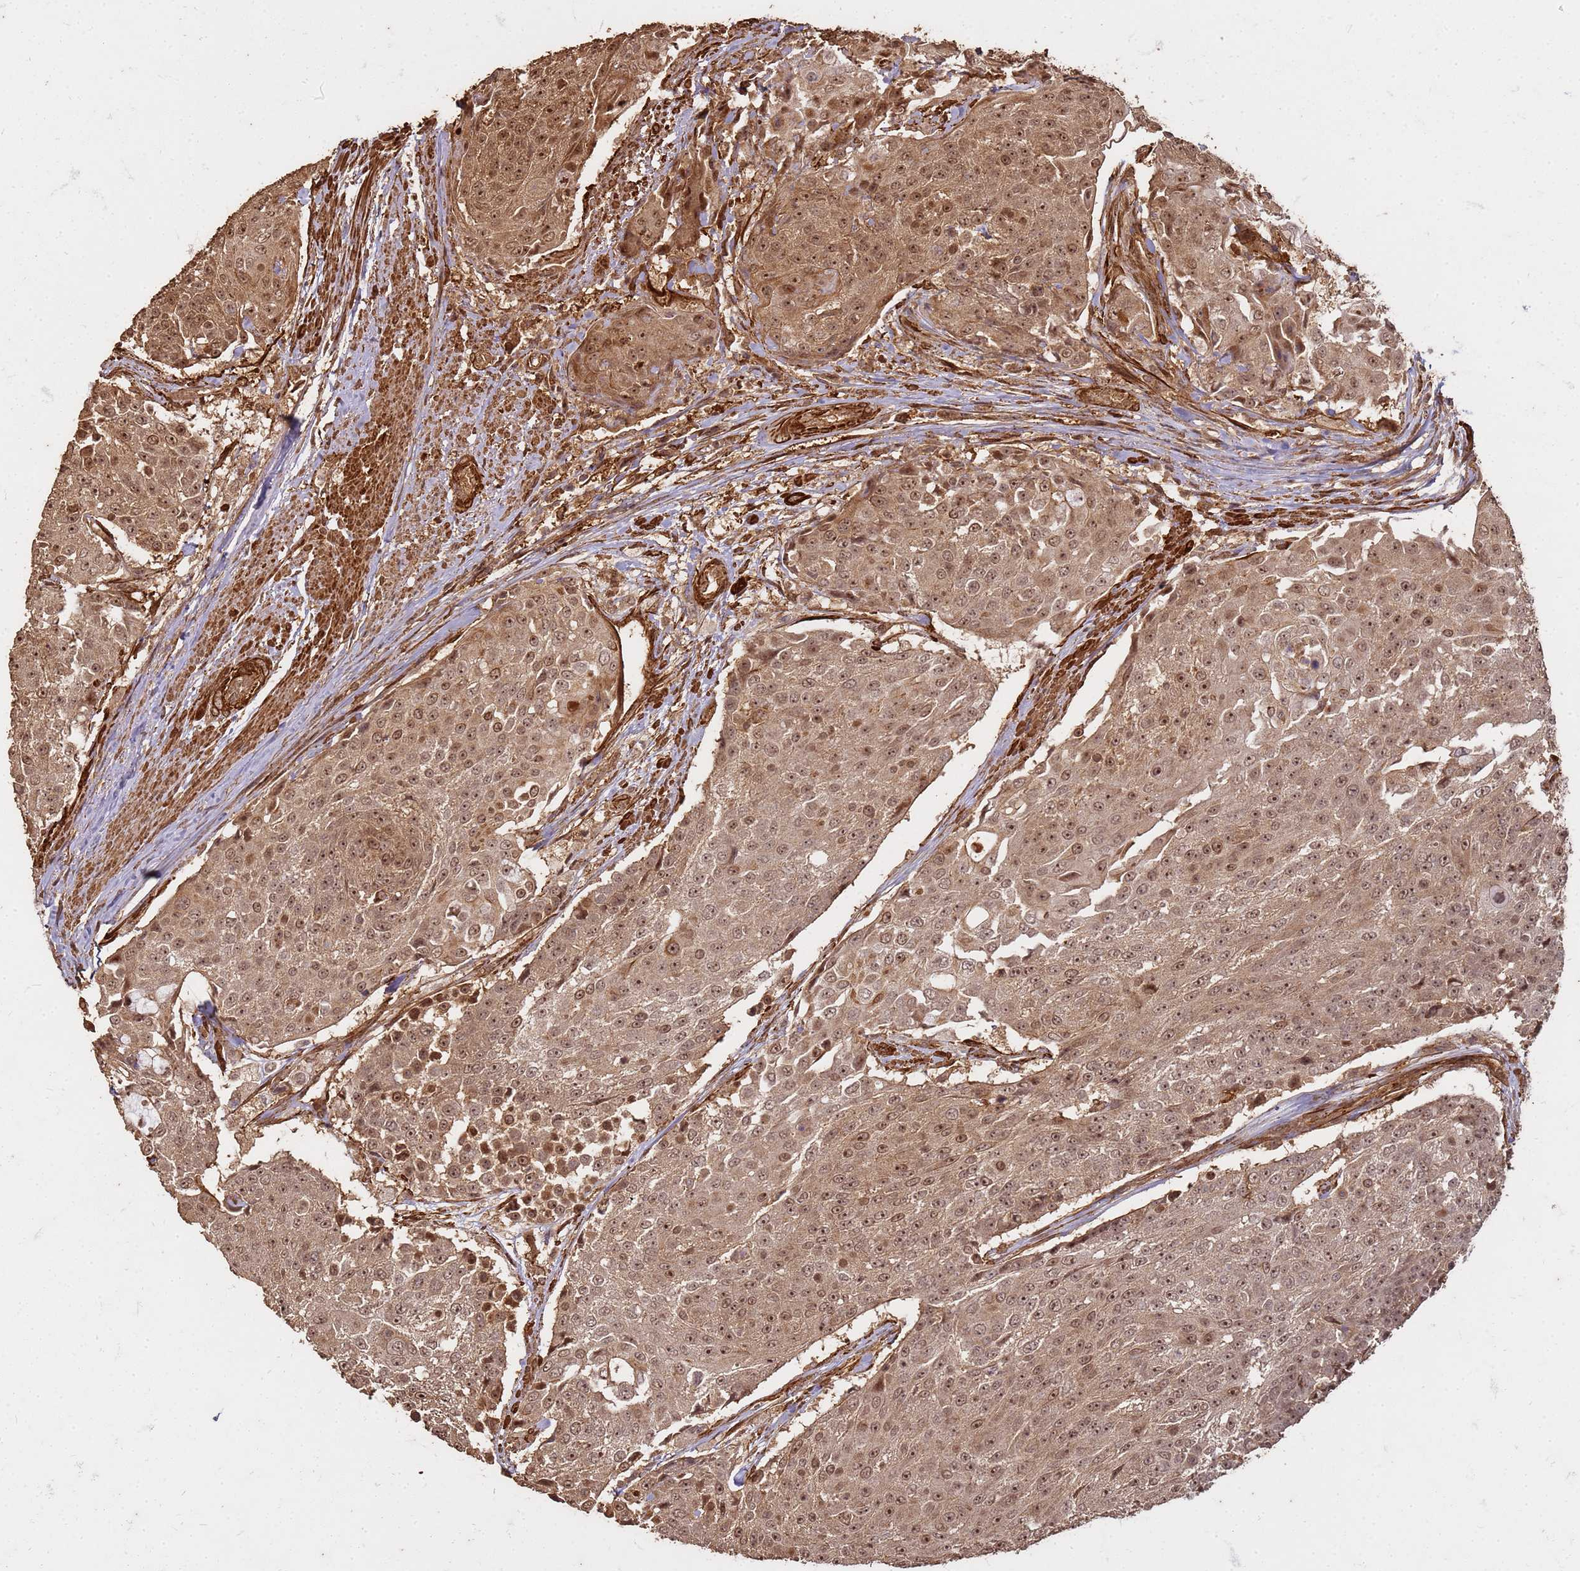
{"staining": {"intensity": "moderate", "quantity": ">75%", "location": "cytoplasmic/membranous,nuclear"}, "tissue": "urothelial cancer", "cell_type": "Tumor cells", "image_type": "cancer", "snomed": [{"axis": "morphology", "description": "Urothelial carcinoma, High grade"}, {"axis": "topography", "description": "Urinary bladder"}], "caption": "The photomicrograph demonstrates a brown stain indicating the presence of a protein in the cytoplasmic/membranous and nuclear of tumor cells in urothelial cancer.", "gene": "KIF26A", "patient": {"sex": "female", "age": 63}}